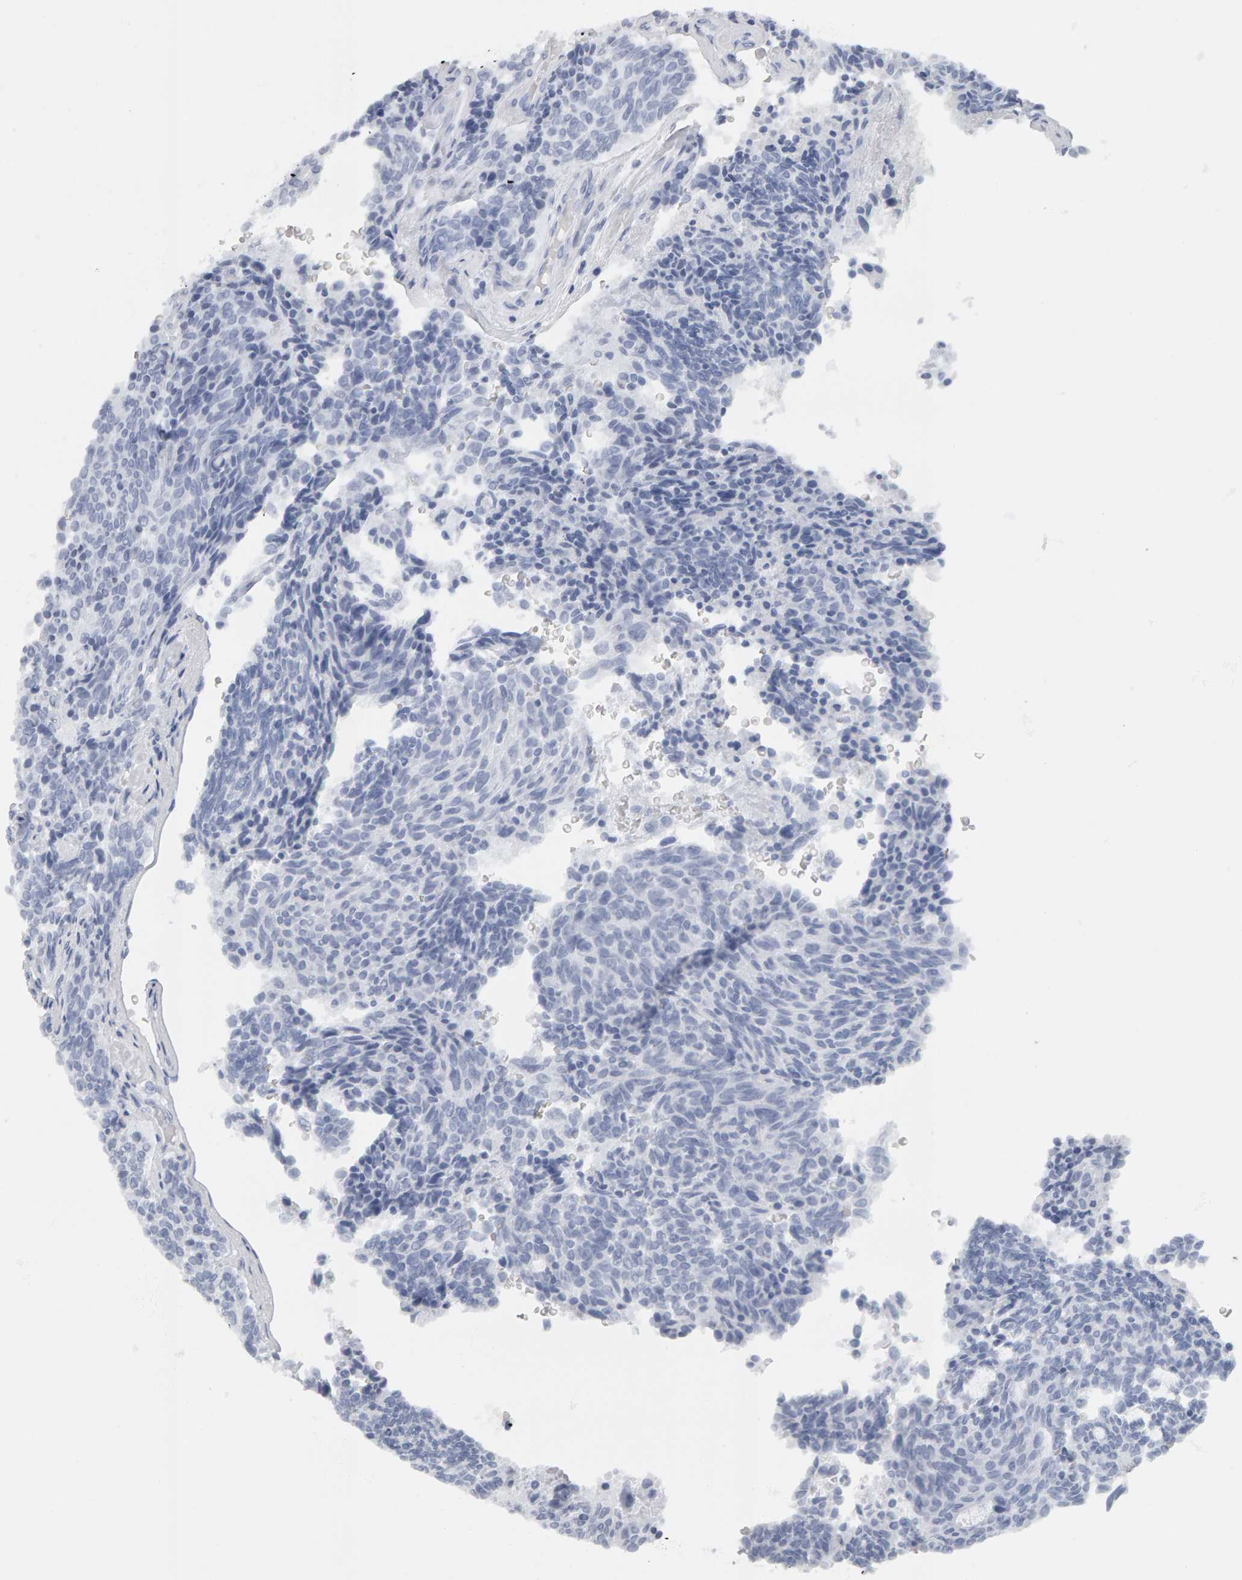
{"staining": {"intensity": "negative", "quantity": "none", "location": "none"}, "tissue": "carcinoid", "cell_type": "Tumor cells", "image_type": "cancer", "snomed": [{"axis": "morphology", "description": "Carcinoid, malignant, NOS"}, {"axis": "topography", "description": "Pancreas"}], "caption": "The histopathology image demonstrates no staining of tumor cells in carcinoid (malignant).", "gene": "SPACA3", "patient": {"sex": "female", "age": 54}}